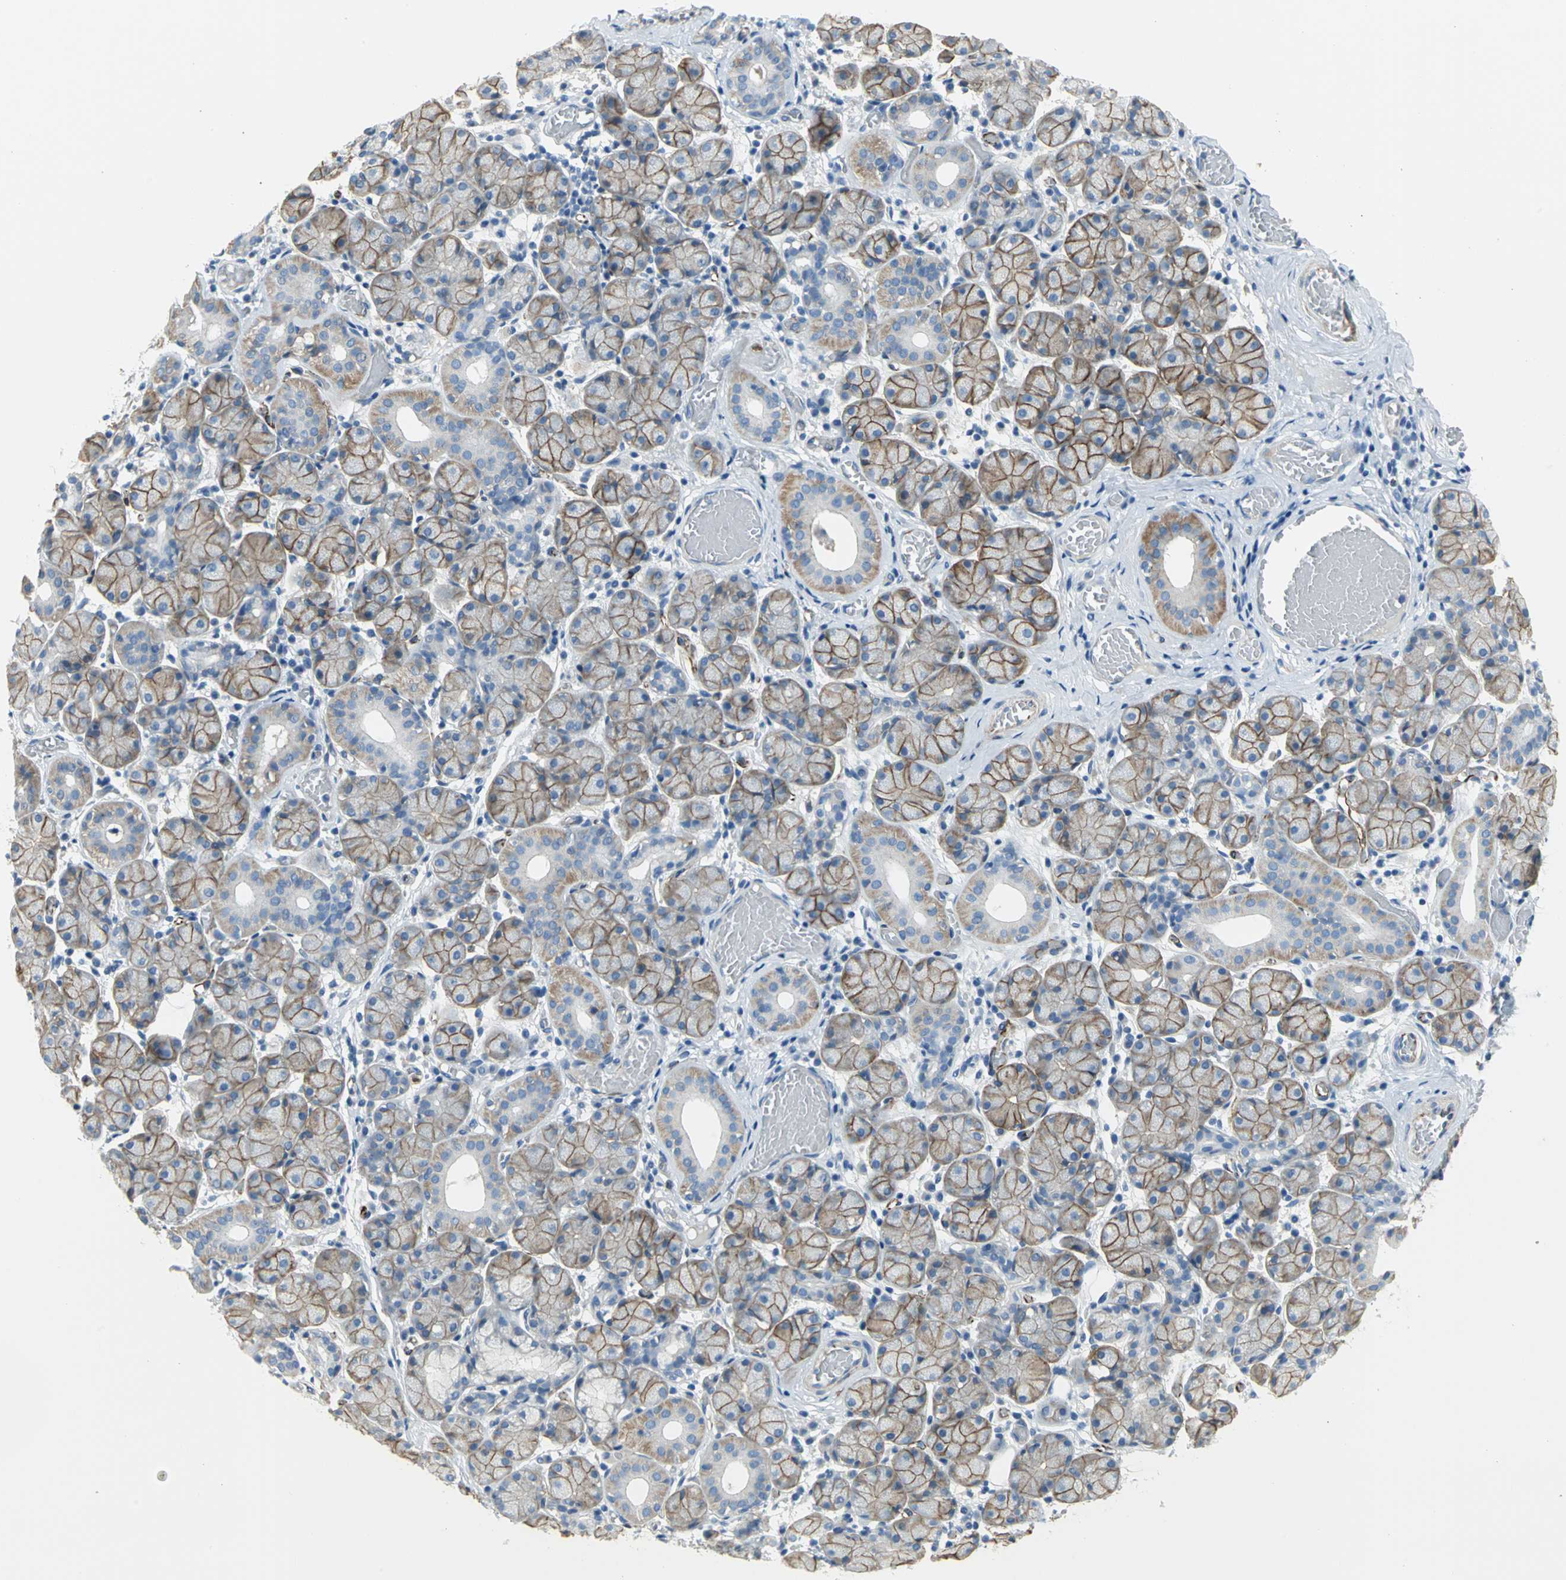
{"staining": {"intensity": "strong", "quantity": ">75%", "location": "cytoplasmic/membranous"}, "tissue": "salivary gland", "cell_type": "Glandular cells", "image_type": "normal", "snomed": [{"axis": "morphology", "description": "Normal tissue, NOS"}, {"axis": "topography", "description": "Salivary gland"}], "caption": "A micrograph showing strong cytoplasmic/membranous expression in approximately >75% of glandular cells in normal salivary gland, as visualized by brown immunohistochemical staining.", "gene": "ALOX15", "patient": {"sex": "female", "age": 24}}